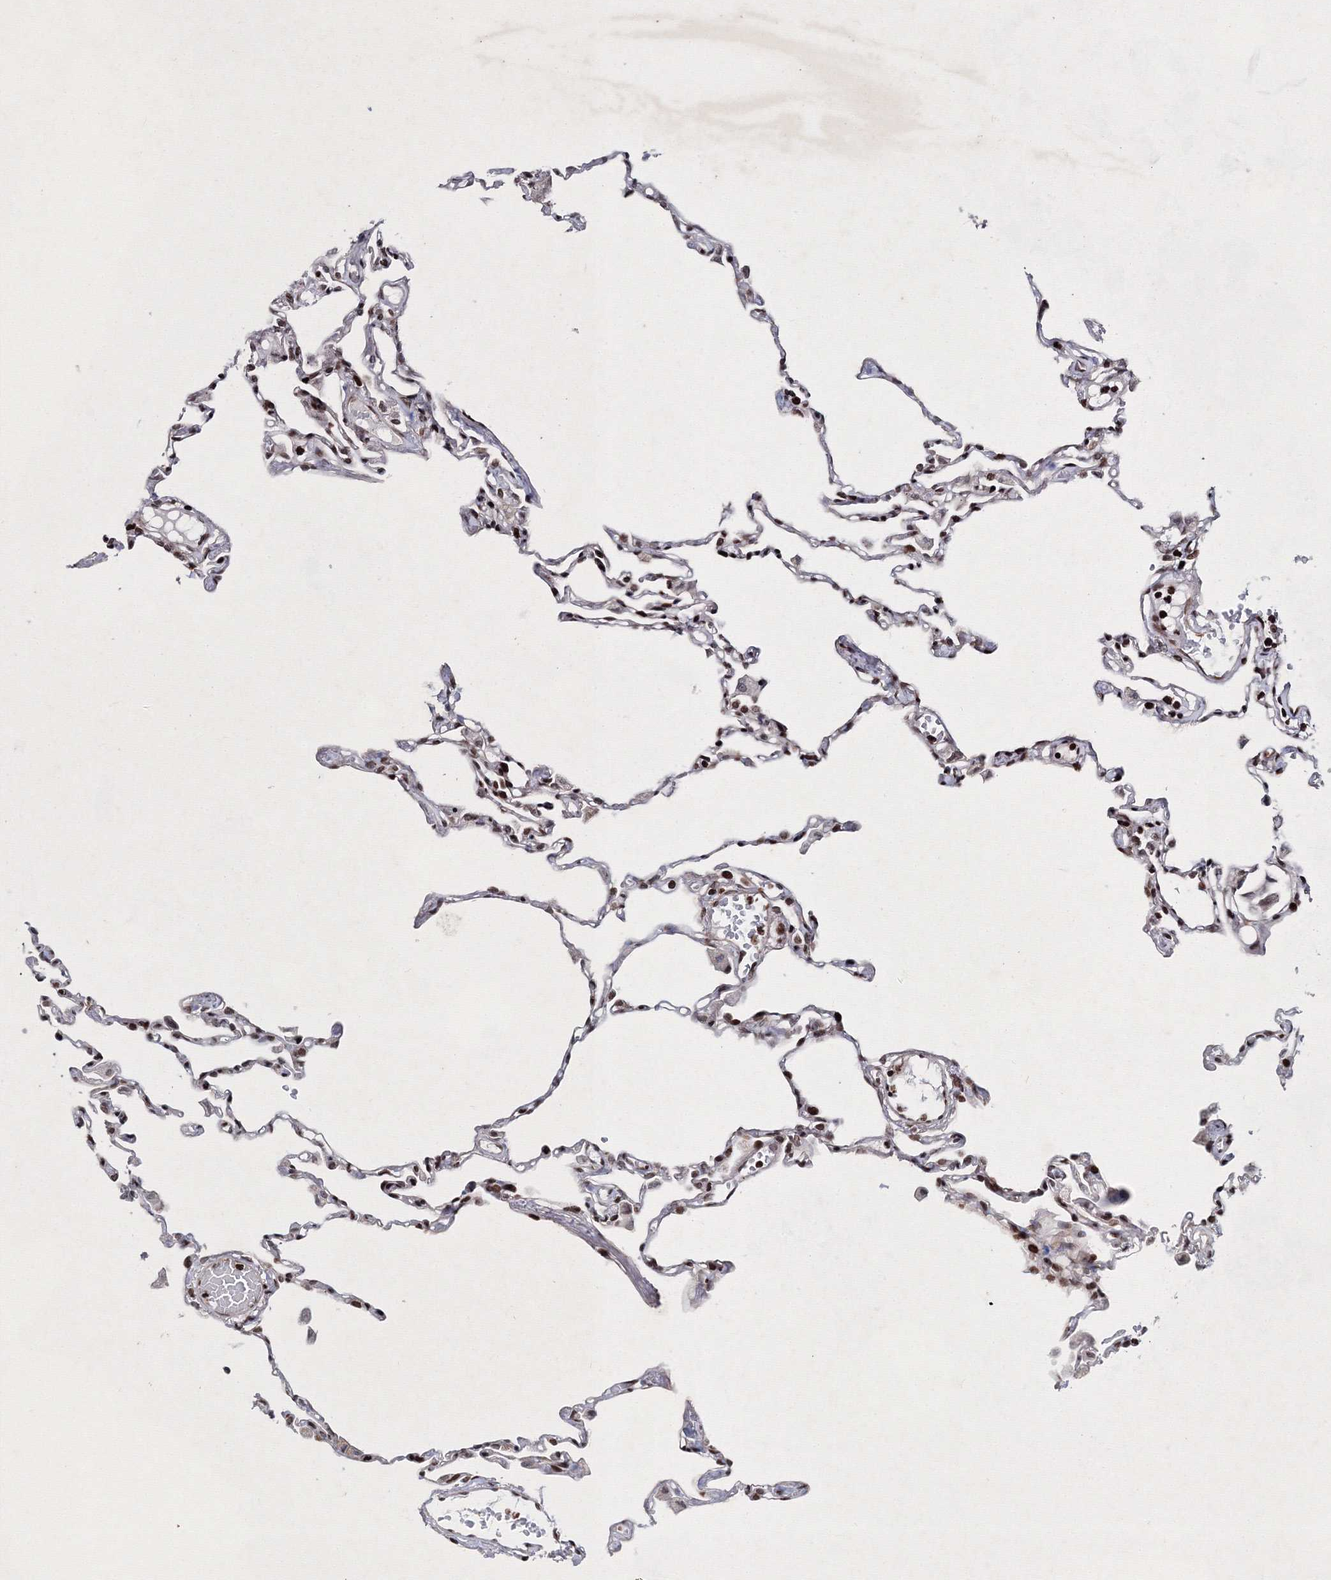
{"staining": {"intensity": "moderate", "quantity": ">75%", "location": "nuclear"}, "tissue": "lung", "cell_type": "Alveolar cells", "image_type": "normal", "snomed": [{"axis": "morphology", "description": "Normal tissue, NOS"}, {"axis": "topography", "description": "Lung"}], "caption": "Lung stained with immunohistochemistry (IHC) reveals moderate nuclear expression in approximately >75% of alveolar cells. (DAB IHC, brown staining for protein, blue staining for nuclei).", "gene": "SMIM29", "patient": {"sex": "female", "age": 49}}